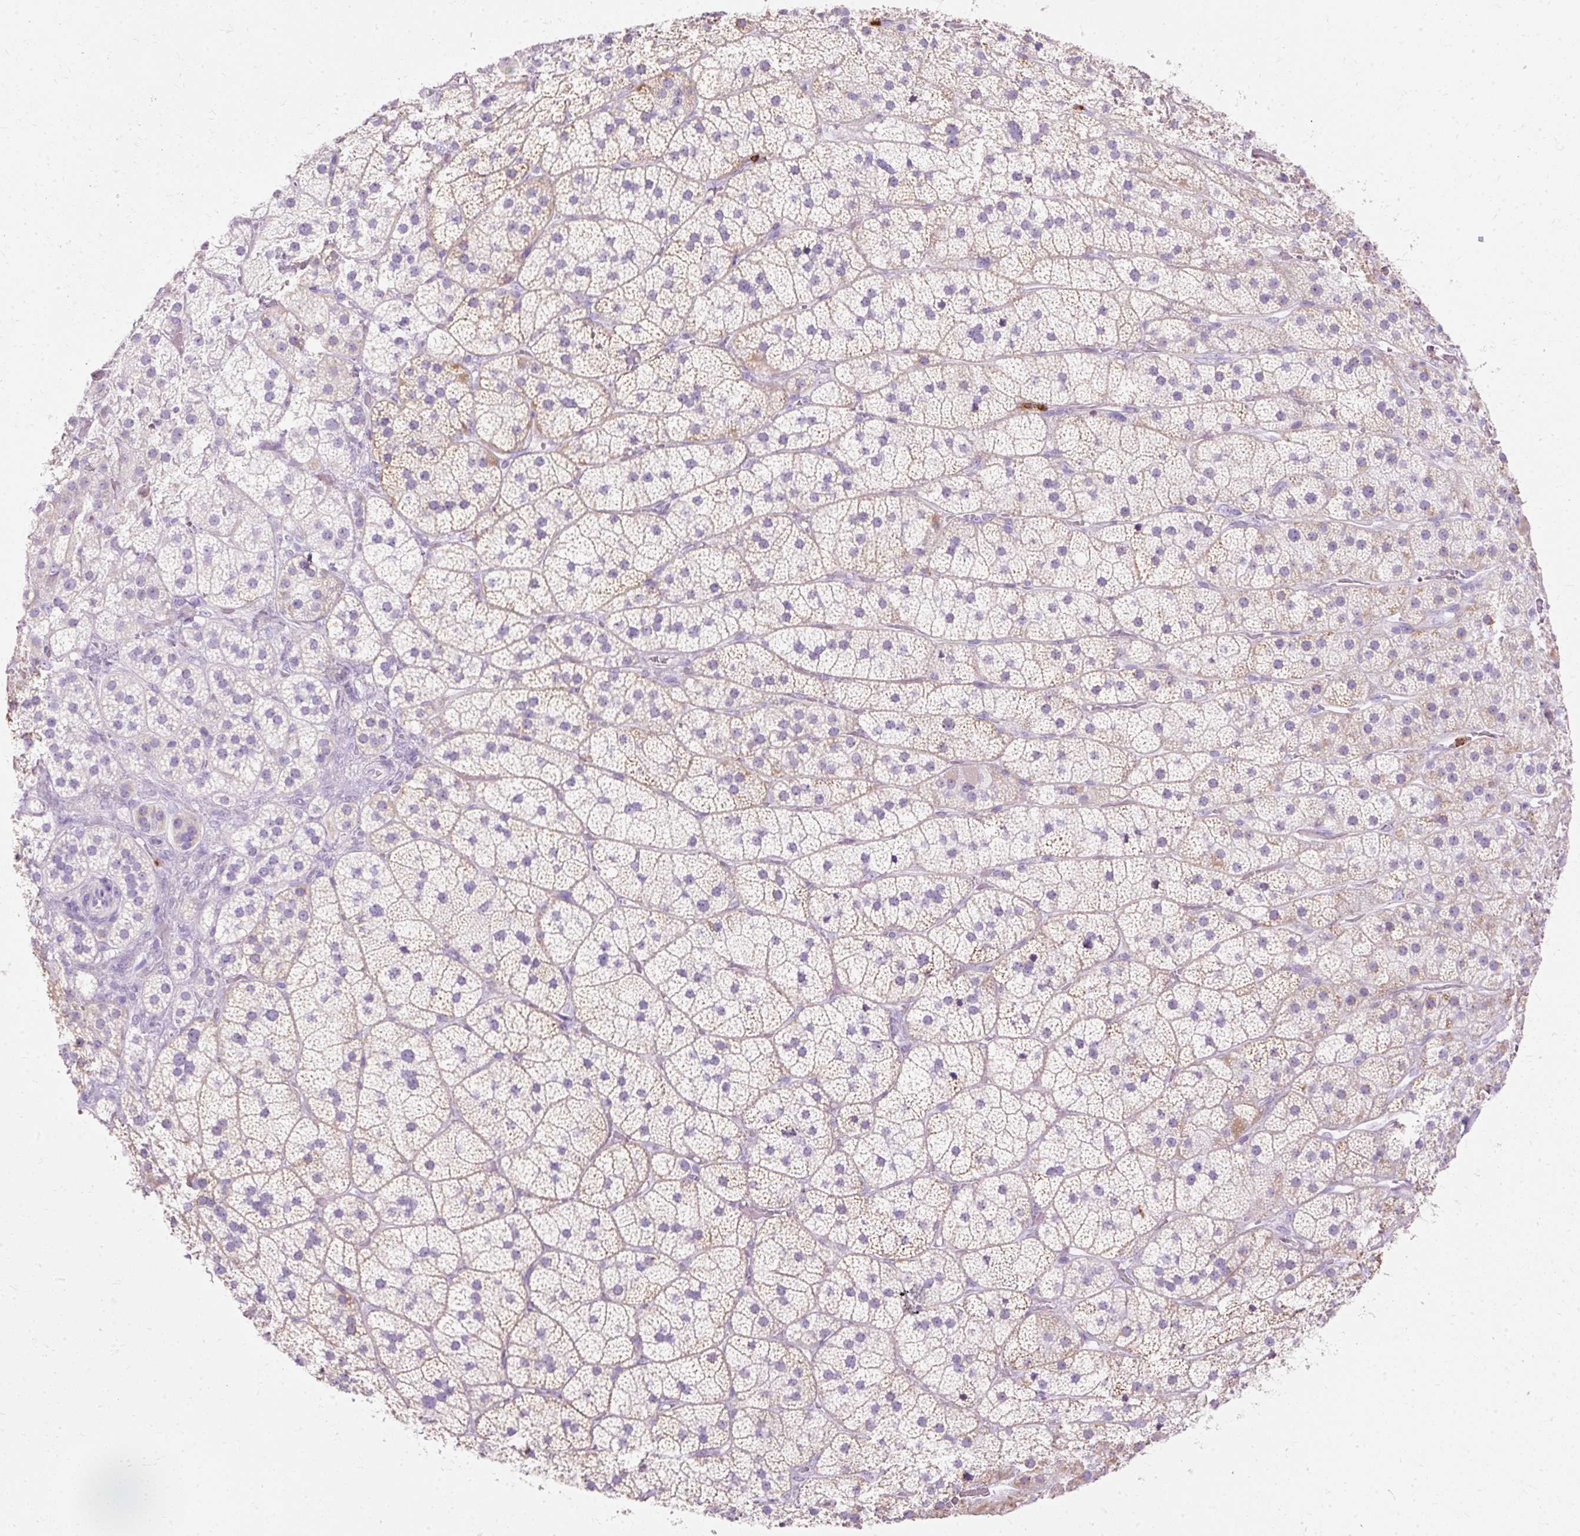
{"staining": {"intensity": "weak", "quantity": "25%-75%", "location": "cytoplasmic/membranous"}, "tissue": "adrenal gland", "cell_type": "Glandular cells", "image_type": "normal", "snomed": [{"axis": "morphology", "description": "Normal tissue, NOS"}, {"axis": "topography", "description": "Adrenal gland"}], "caption": "Brown immunohistochemical staining in benign human adrenal gland displays weak cytoplasmic/membranous expression in about 25%-75% of glandular cells. The staining was performed using DAB (3,3'-diaminobenzidine) to visualize the protein expression in brown, while the nuclei were stained in blue with hematoxylin (Magnification: 20x).", "gene": "DEFA1B", "patient": {"sex": "male", "age": 57}}